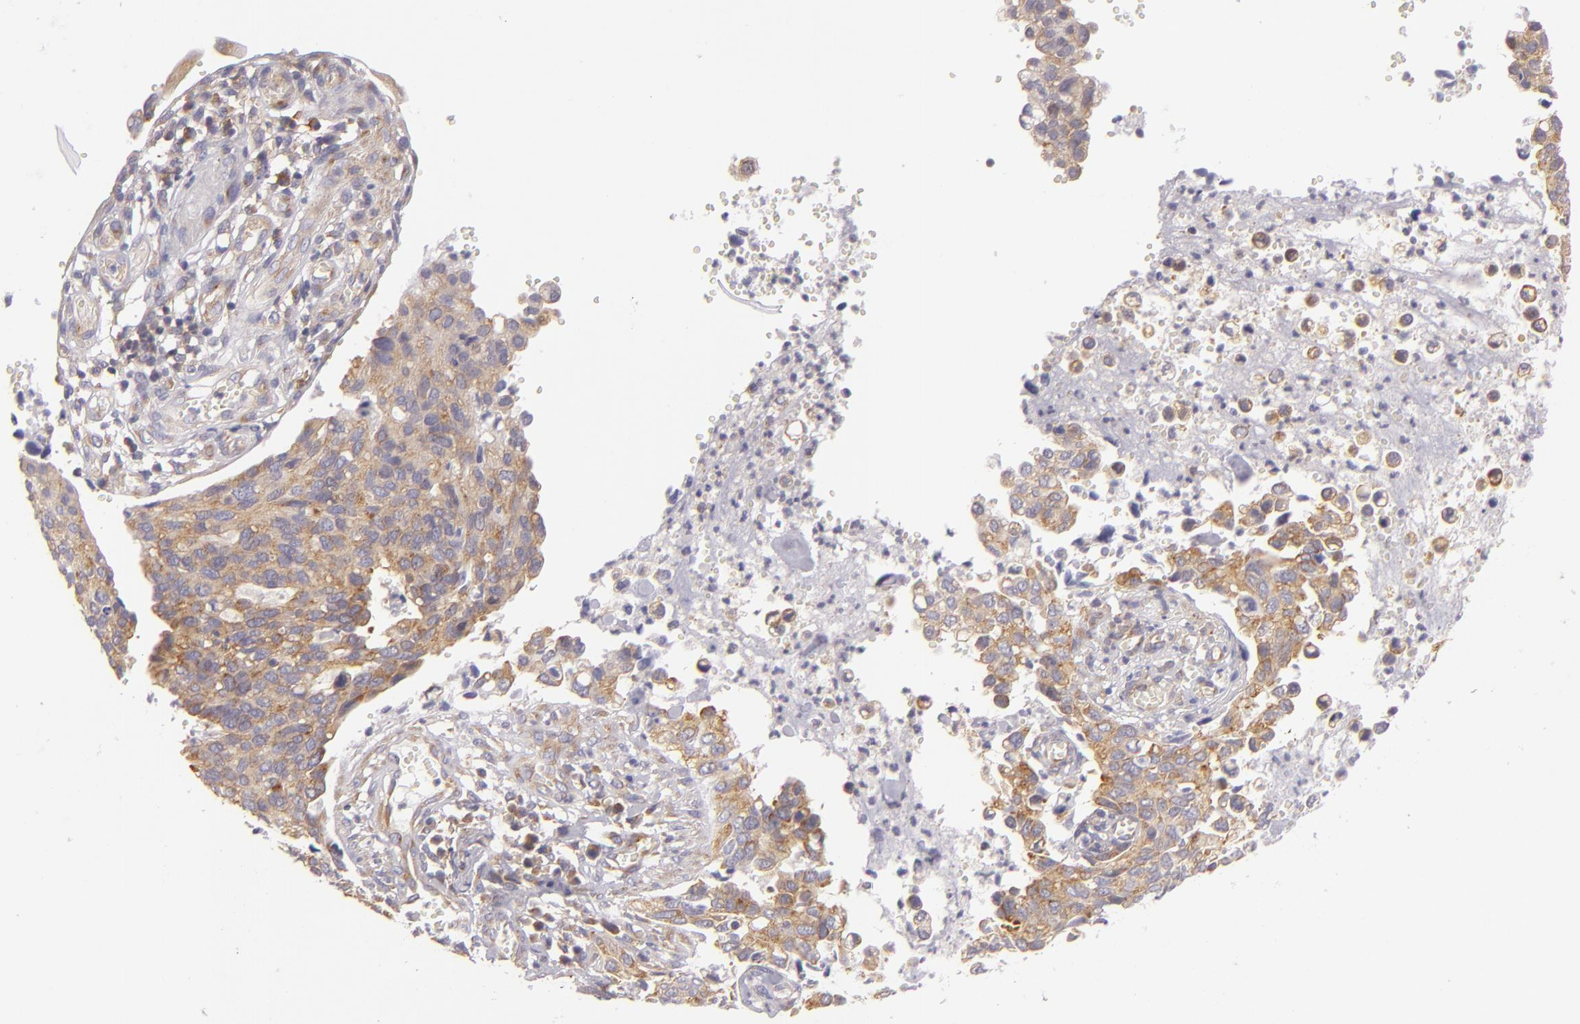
{"staining": {"intensity": "weak", "quantity": ">75%", "location": "cytoplasmic/membranous"}, "tissue": "cervical cancer", "cell_type": "Tumor cells", "image_type": "cancer", "snomed": [{"axis": "morphology", "description": "Normal tissue, NOS"}, {"axis": "morphology", "description": "Squamous cell carcinoma, NOS"}, {"axis": "topography", "description": "Cervix"}], "caption": "Immunohistochemistry micrograph of human cervical cancer (squamous cell carcinoma) stained for a protein (brown), which exhibits low levels of weak cytoplasmic/membranous positivity in about >75% of tumor cells.", "gene": "UPF3B", "patient": {"sex": "female", "age": 45}}